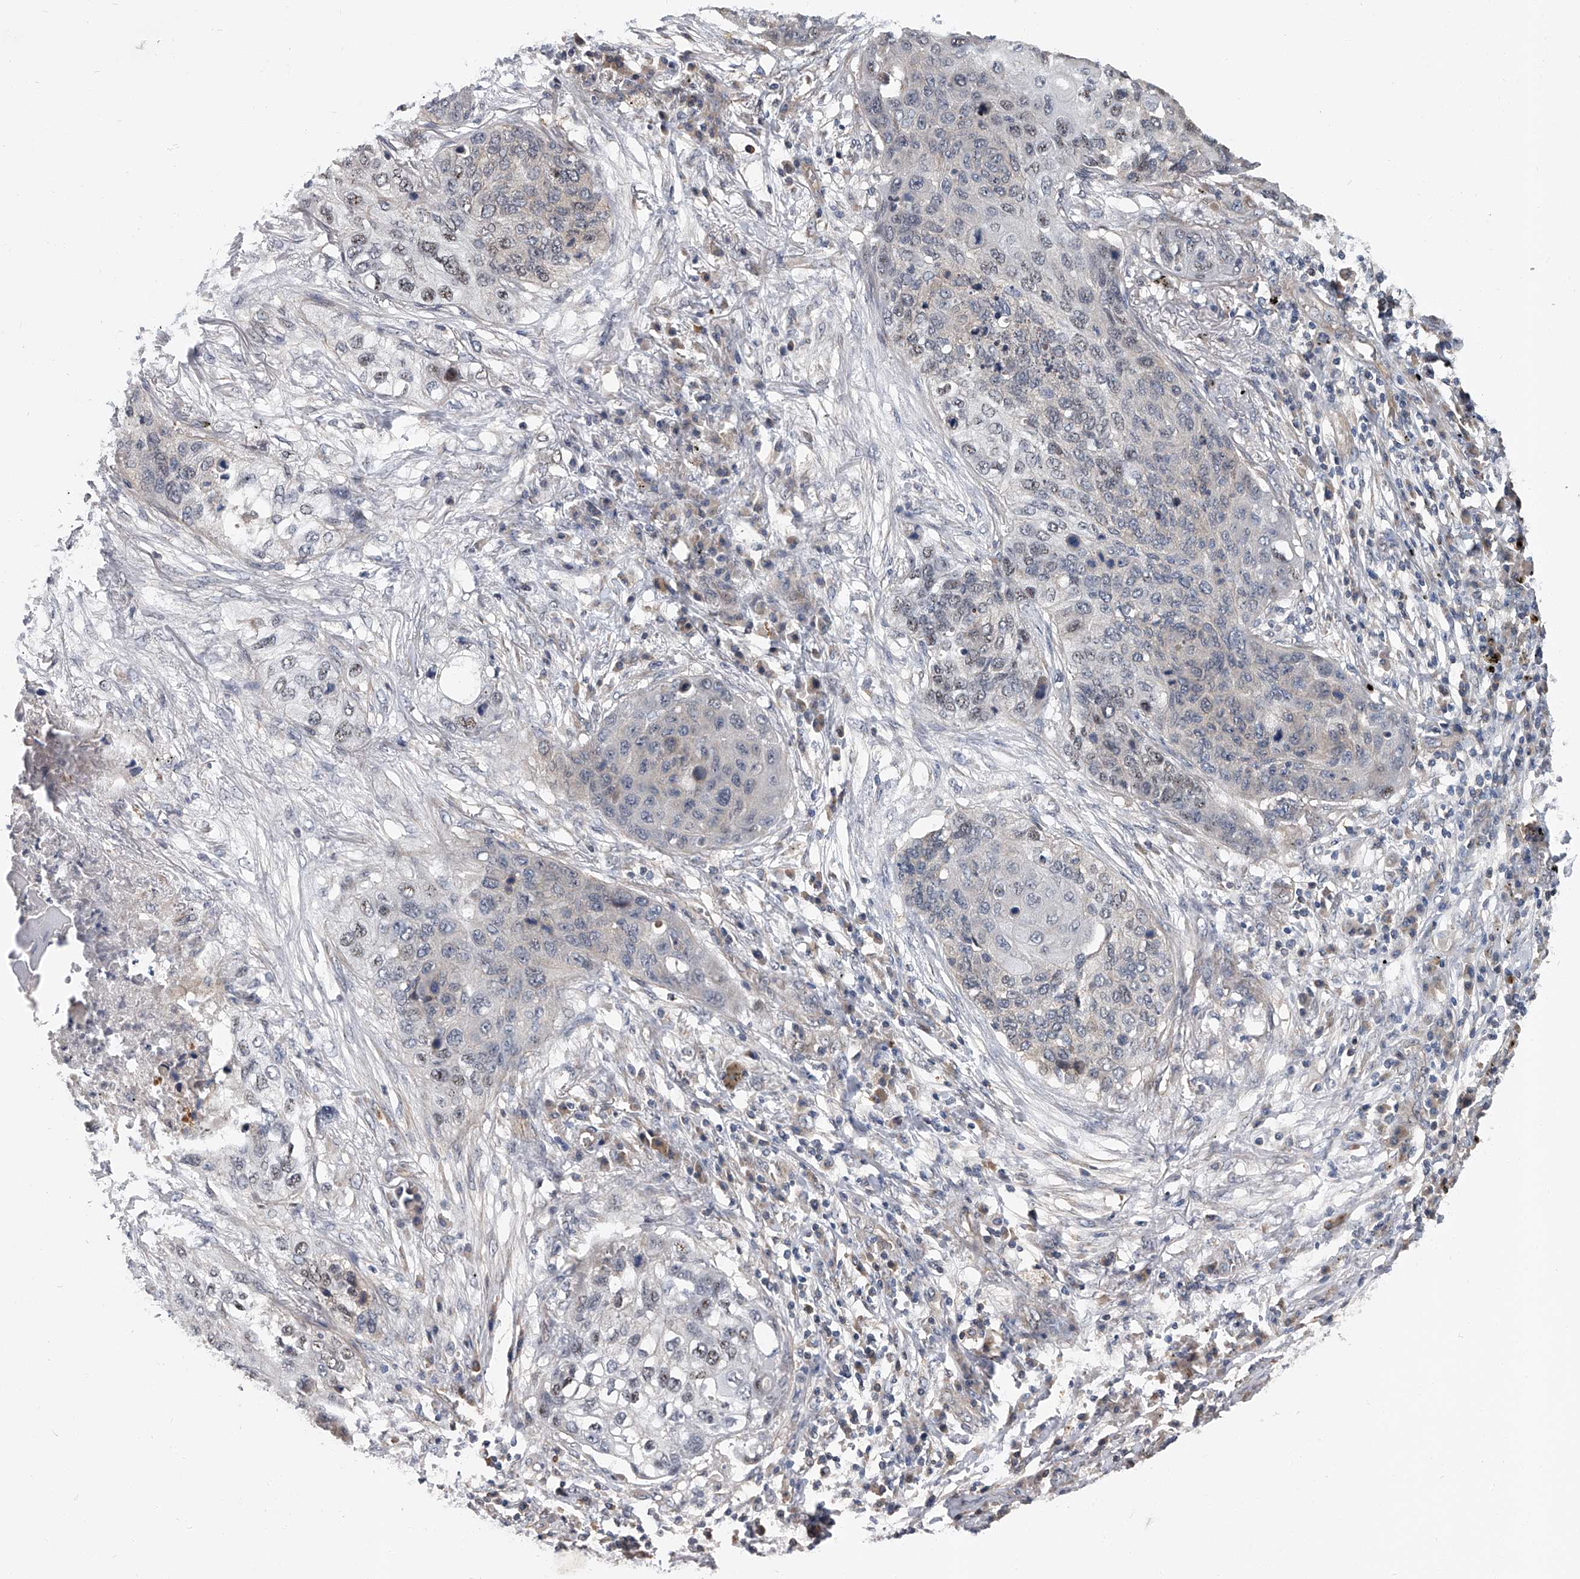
{"staining": {"intensity": "weak", "quantity": "<25%", "location": "nuclear"}, "tissue": "lung cancer", "cell_type": "Tumor cells", "image_type": "cancer", "snomed": [{"axis": "morphology", "description": "Squamous cell carcinoma, NOS"}, {"axis": "topography", "description": "Lung"}], "caption": "This is an immunohistochemistry micrograph of human lung cancer (squamous cell carcinoma). There is no expression in tumor cells.", "gene": "CD200", "patient": {"sex": "female", "age": 63}}